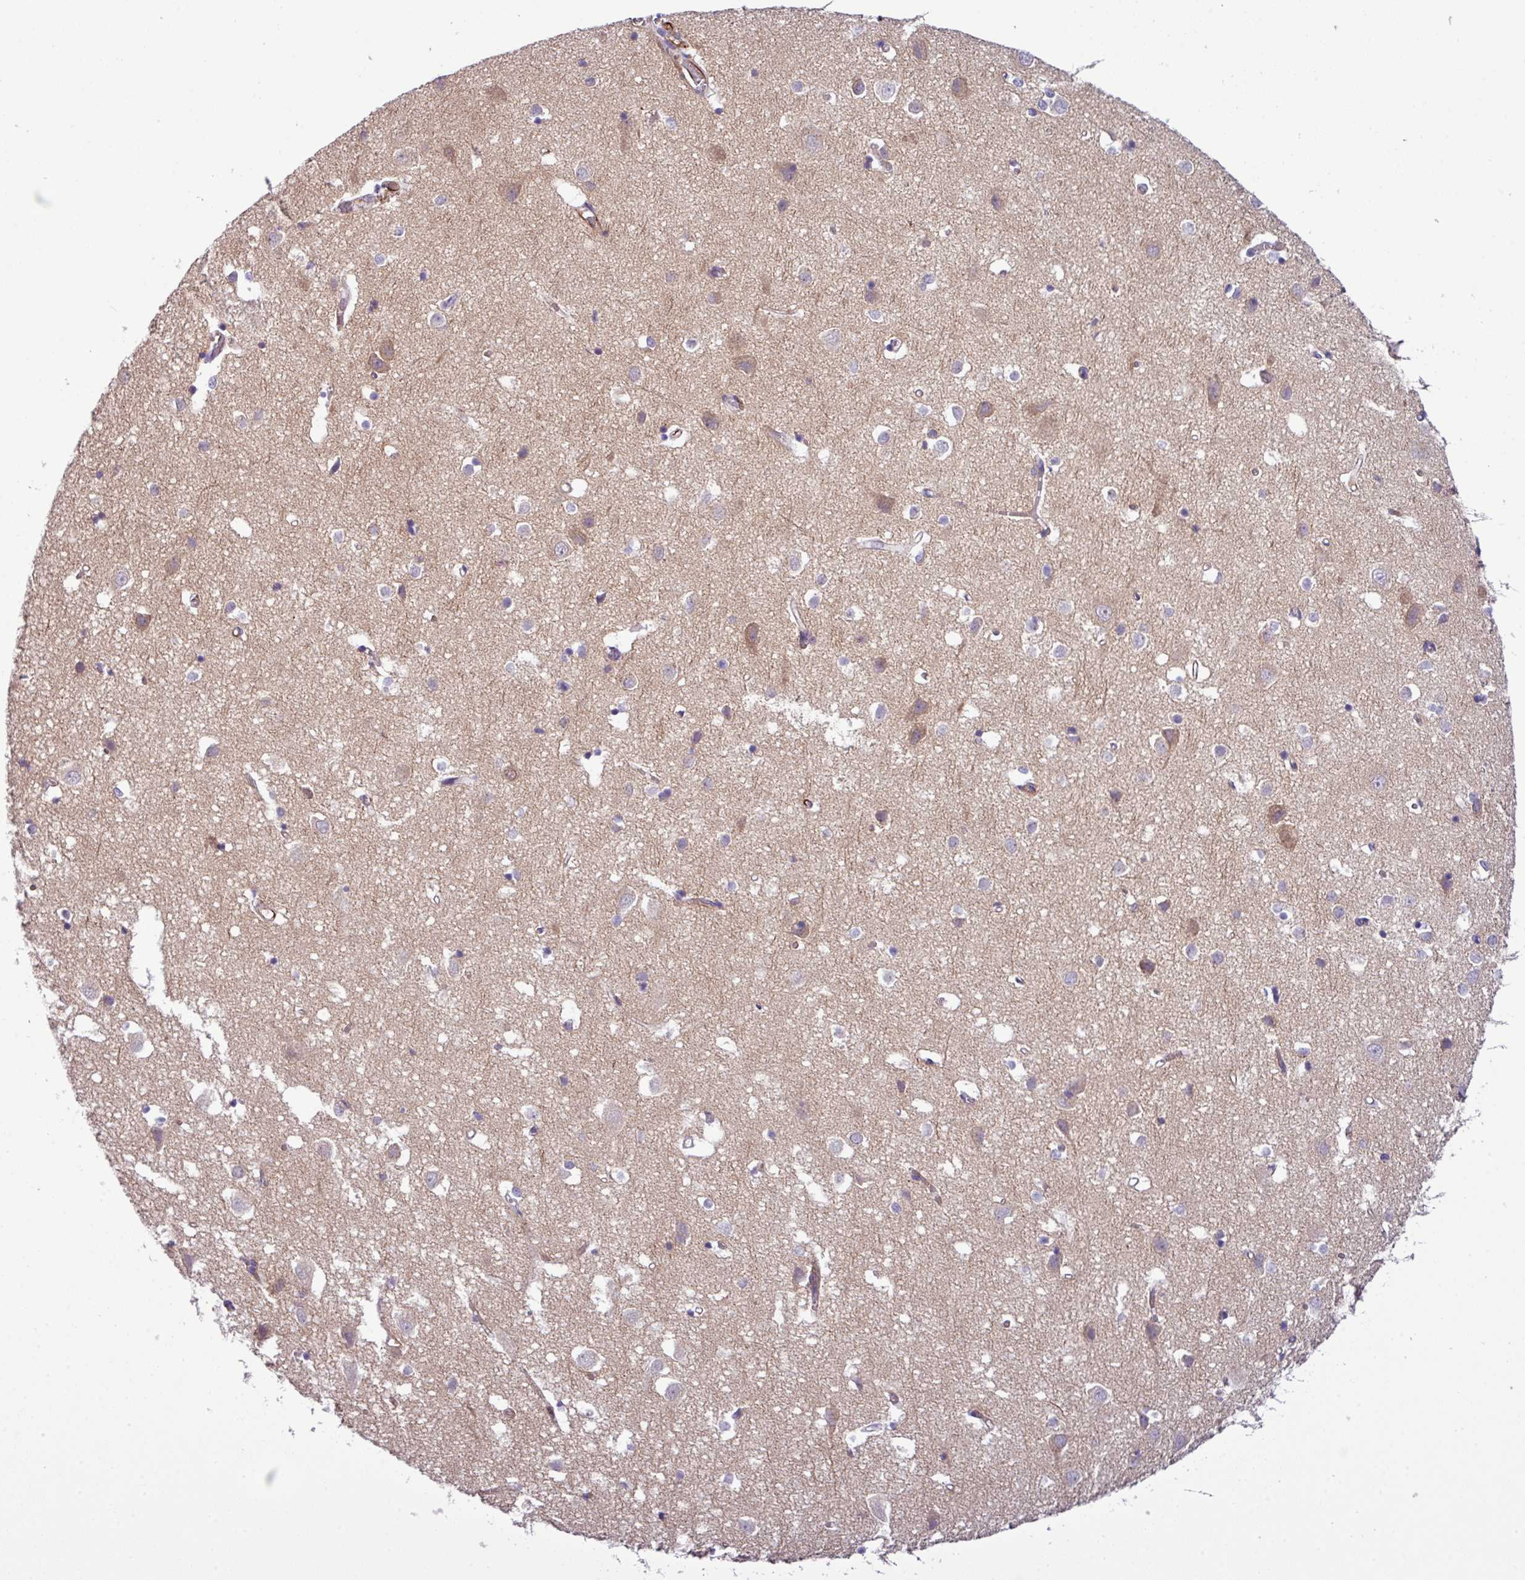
{"staining": {"intensity": "moderate", "quantity": ">75%", "location": "cytoplasmic/membranous"}, "tissue": "cerebral cortex", "cell_type": "Endothelial cells", "image_type": "normal", "snomed": [{"axis": "morphology", "description": "Normal tissue, NOS"}, {"axis": "topography", "description": "Cerebral cortex"}], "caption": "Immunohistochemistry of benign human cerebral cortex demonstrates medium levels of moderate cytoplasmic/membranous positivity in about >75% of endothelial cells.", "gene": "PARD6A", "patient": {"sex": "male", "age": 70}}